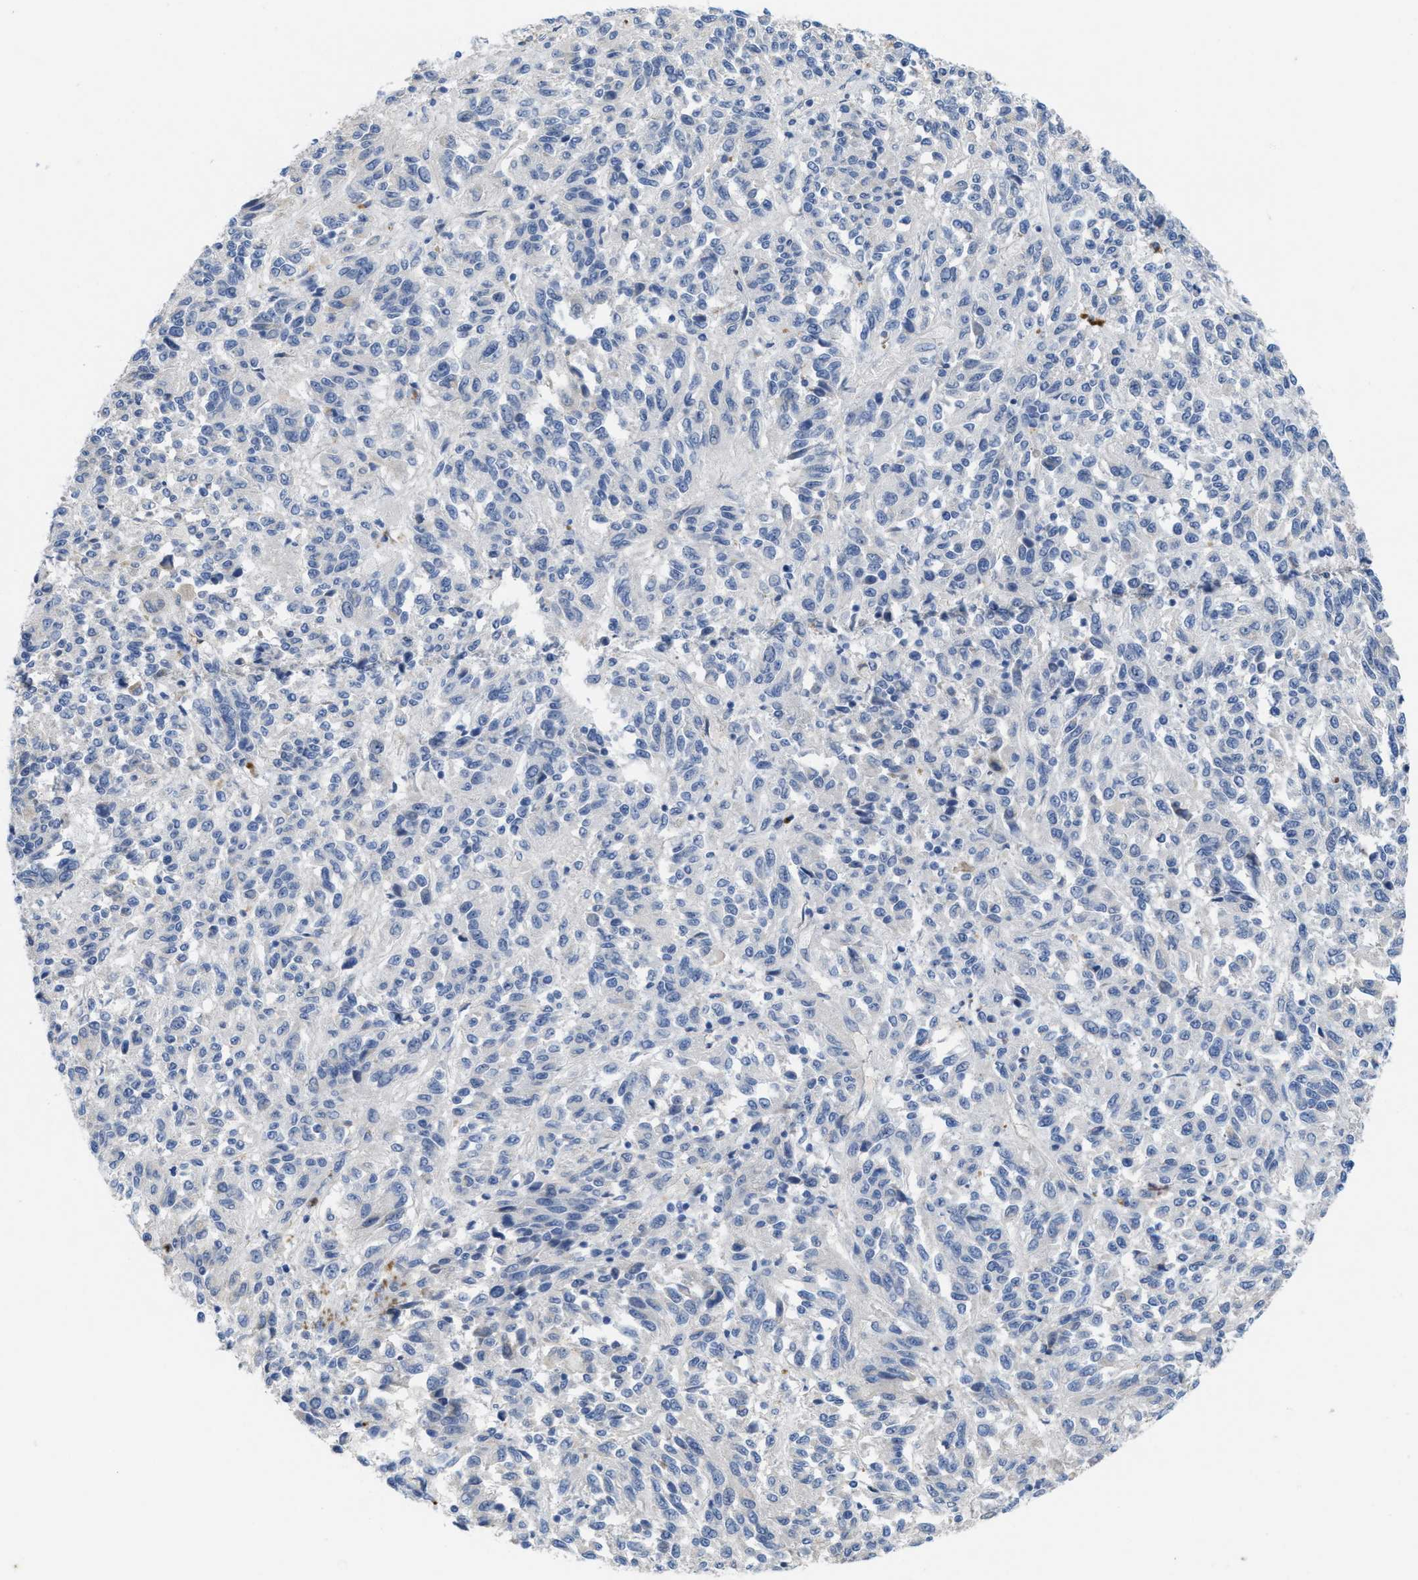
{"staining": {"intensity": "negative", "quantity": "none", "location": "none"}, "tissue": "melanoma", "cell_type": "Tumor cells", "image_type": "cancer", "snomed": [{"axis": "morphology", "description": "Malignant melanoma, Metastatic site"}, {"axis": "topography", "description": "Lung"}], "caption": "Tumor cells show no significant protein expression in malignant melanoma (metastatic site).", "gene": "CPA2", "patient": {"sex": "male", "age": 64}}